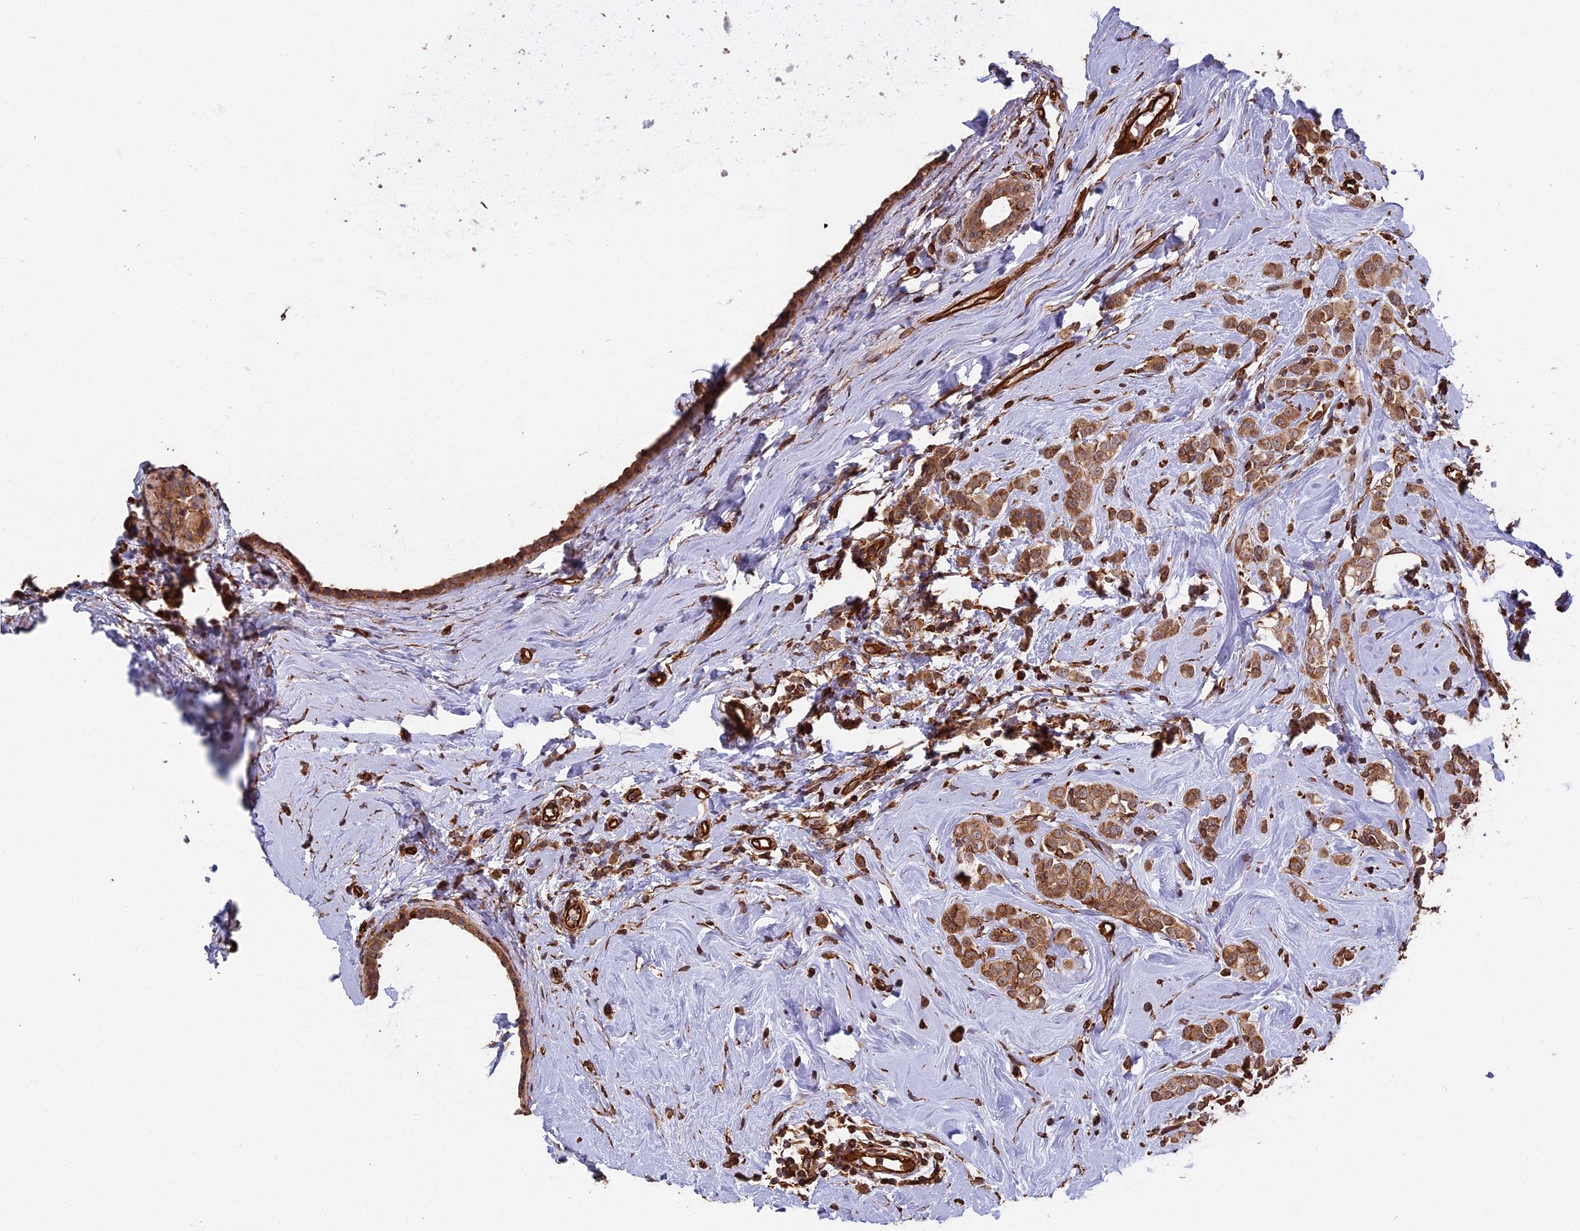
{"staining": {"intensity": "moderate", "quantity": ">75%", "location": "cytoplasmic/membranous"}, "tissue": "breast cancer", "cell_type": "Tumor cells", "image_type": "cancer", "snomed": [{"axis": "morphology", "description": "Lobular carcinoma"}, {"axis": "topography", "description": "Breast"}], "caption": "Approximately >75% of tumor cells in breast cancer (lobular carcinoma) display moderate cytoplasmic/membranous protein positivity as visualized by brown immunohistochemical staining.", "gene": "CCDC124", "patient": {"sex": "female", "age": 47}}